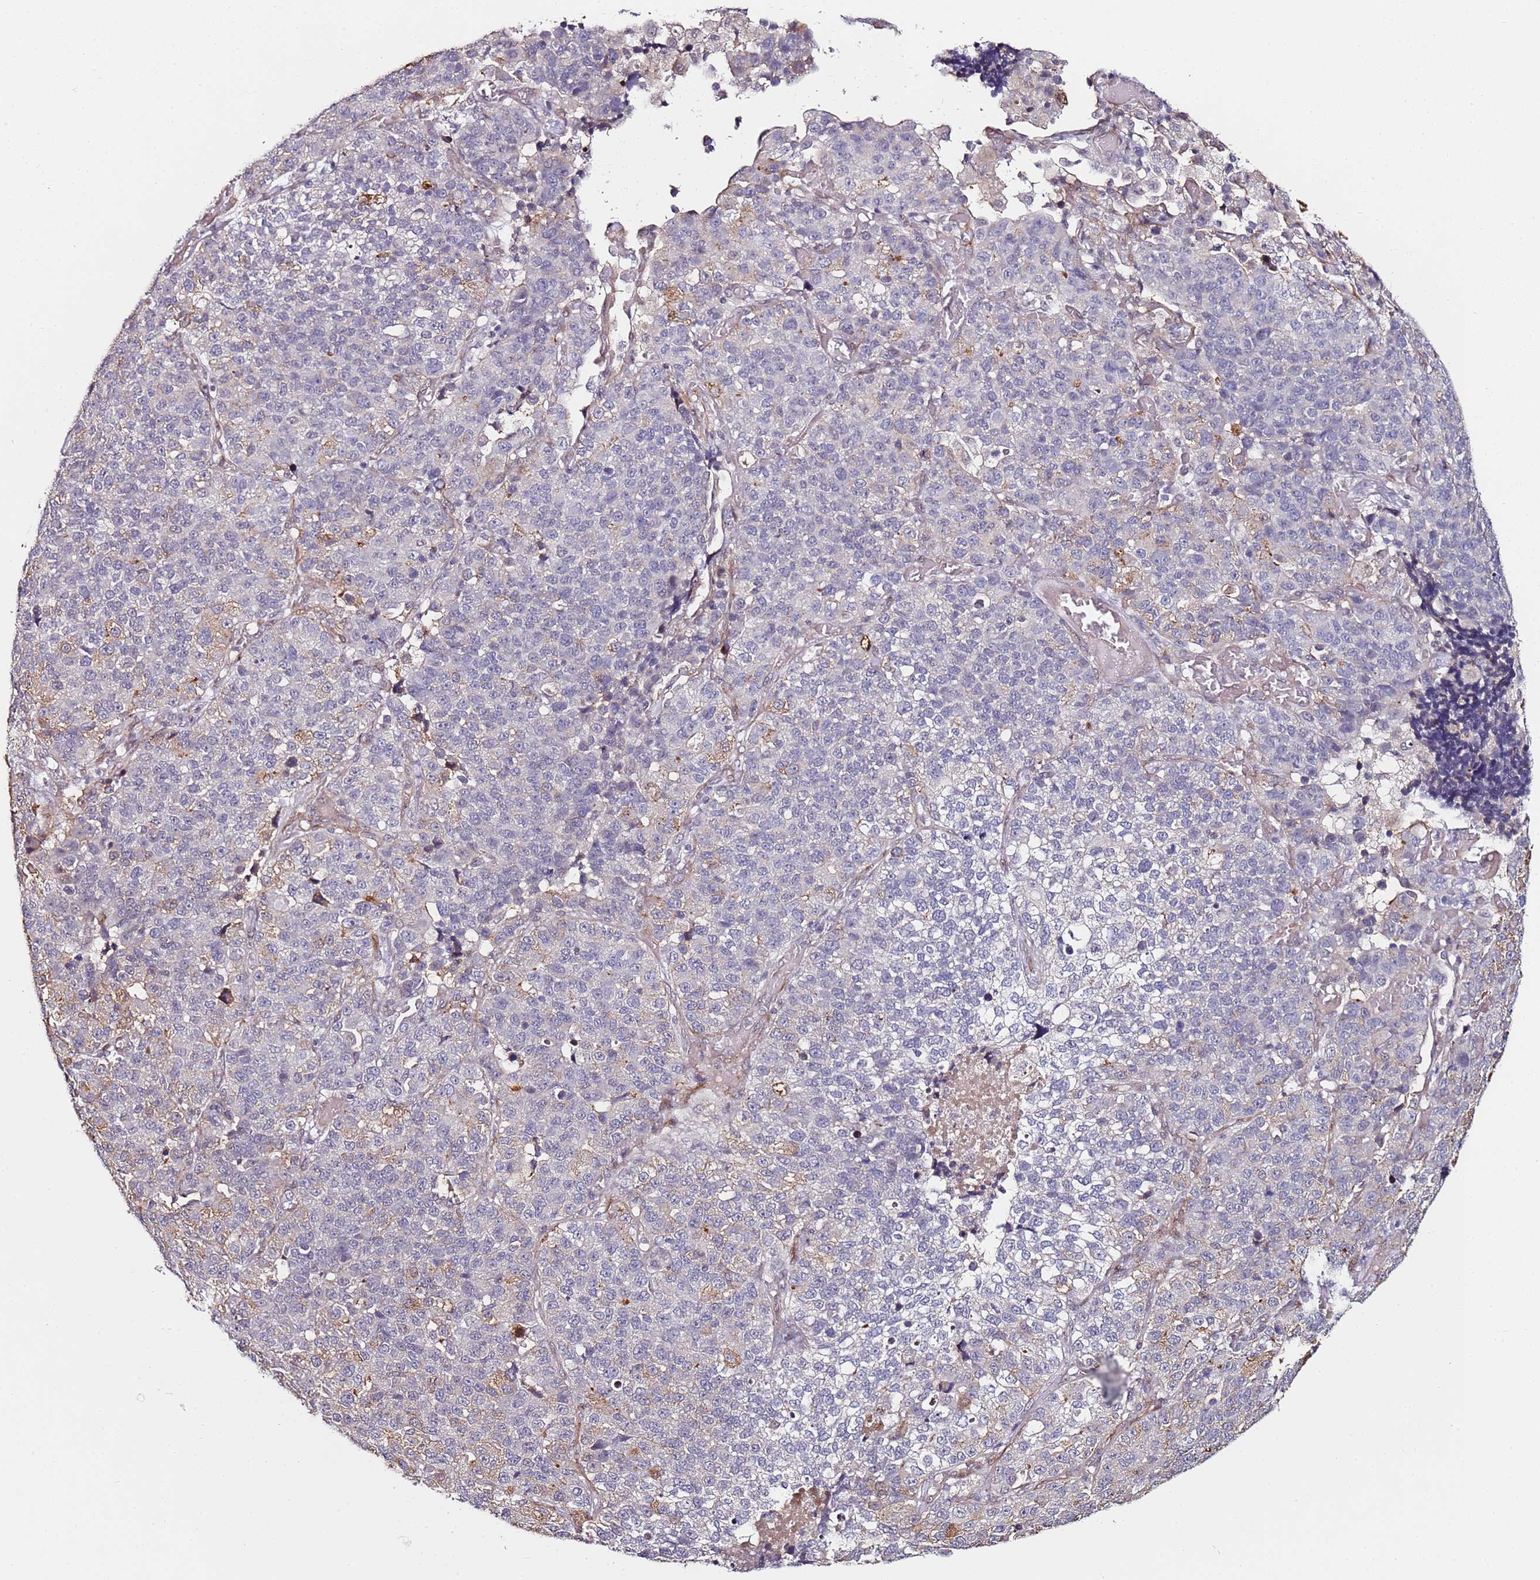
{"staining": {"intensity": "negative", "quantity": "none", "location": "none"}, "tissue": "lung cancer", "cell_type": "Tumor cells", "image_type": "cancer", "snomed": [{"axis": "morphology", "description": "Adenocarcinoma, NOS"}, {"axis": "topography", "description": "Lung"}], "caption": "Immunohistochemistry (IHC) image of lung cancer stained for a protein (brown), which demonstrates no positivity in tumor cells.", "gene": "DUSP28", "patient": {"sex": "male", "age": 49}}